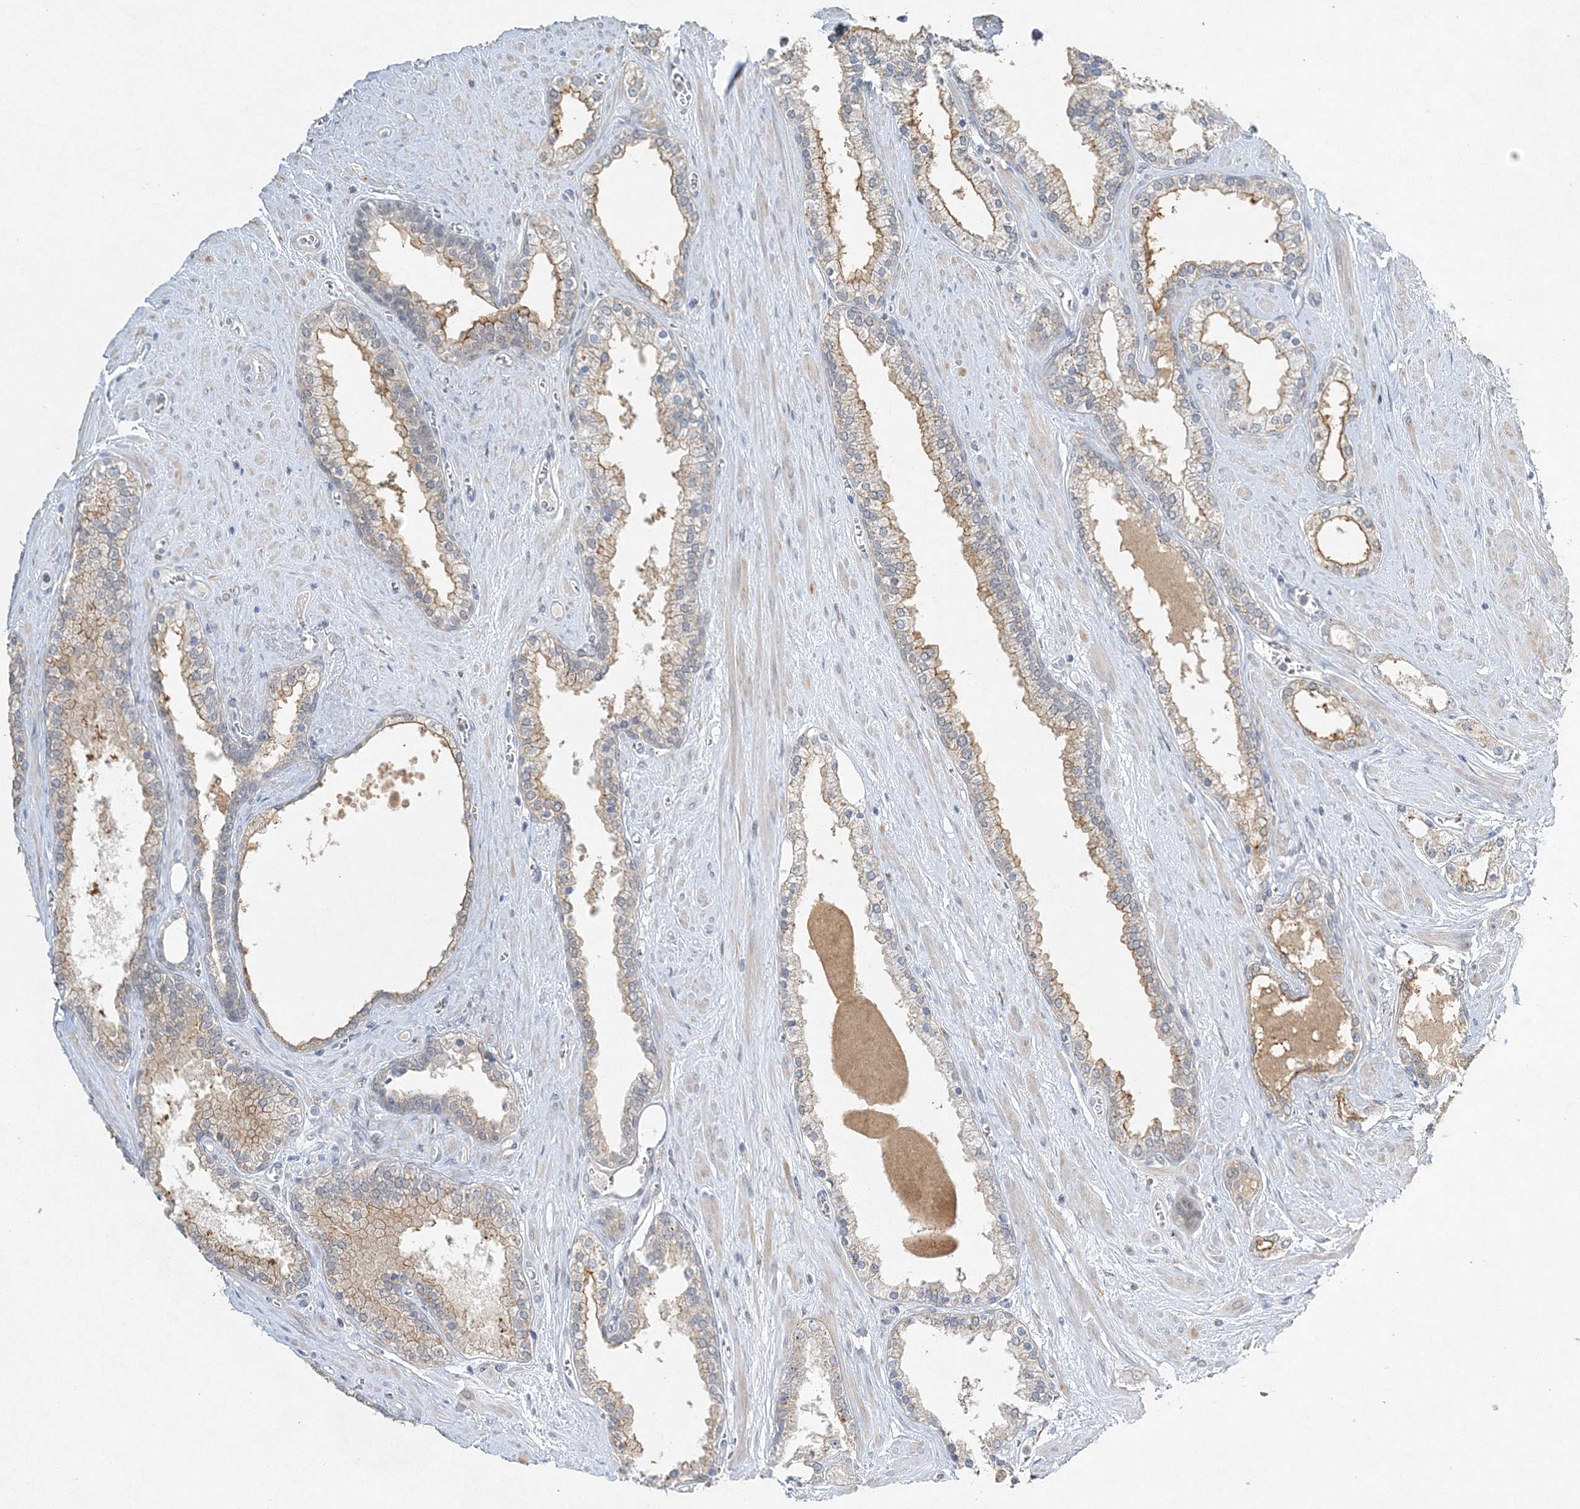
{"staining": {"intensity": "moderate", "quantity": "<25%", "location": "cytoplasmic/membranous"}, "tissue": "prostate cancer", "cell_type": "Tumor cells", "image_type": "cancer", "snomed": [{"axis": "morphology", "description": "Adenocarcinoma, Low grade"}, {"axis": "topography", "description": "Prostate"}], "caption": "This histopathology image shows adenocarcinoma (low-grade) (prostate) stained with IHC to label a protein in brown. The cytoplasmic/membranous of tumor cells show moderate positivity for the protein. Nuclei are counter-stained blue.", "gene": "MAT2B", "patient": {"sex": "male", "age": 62}}